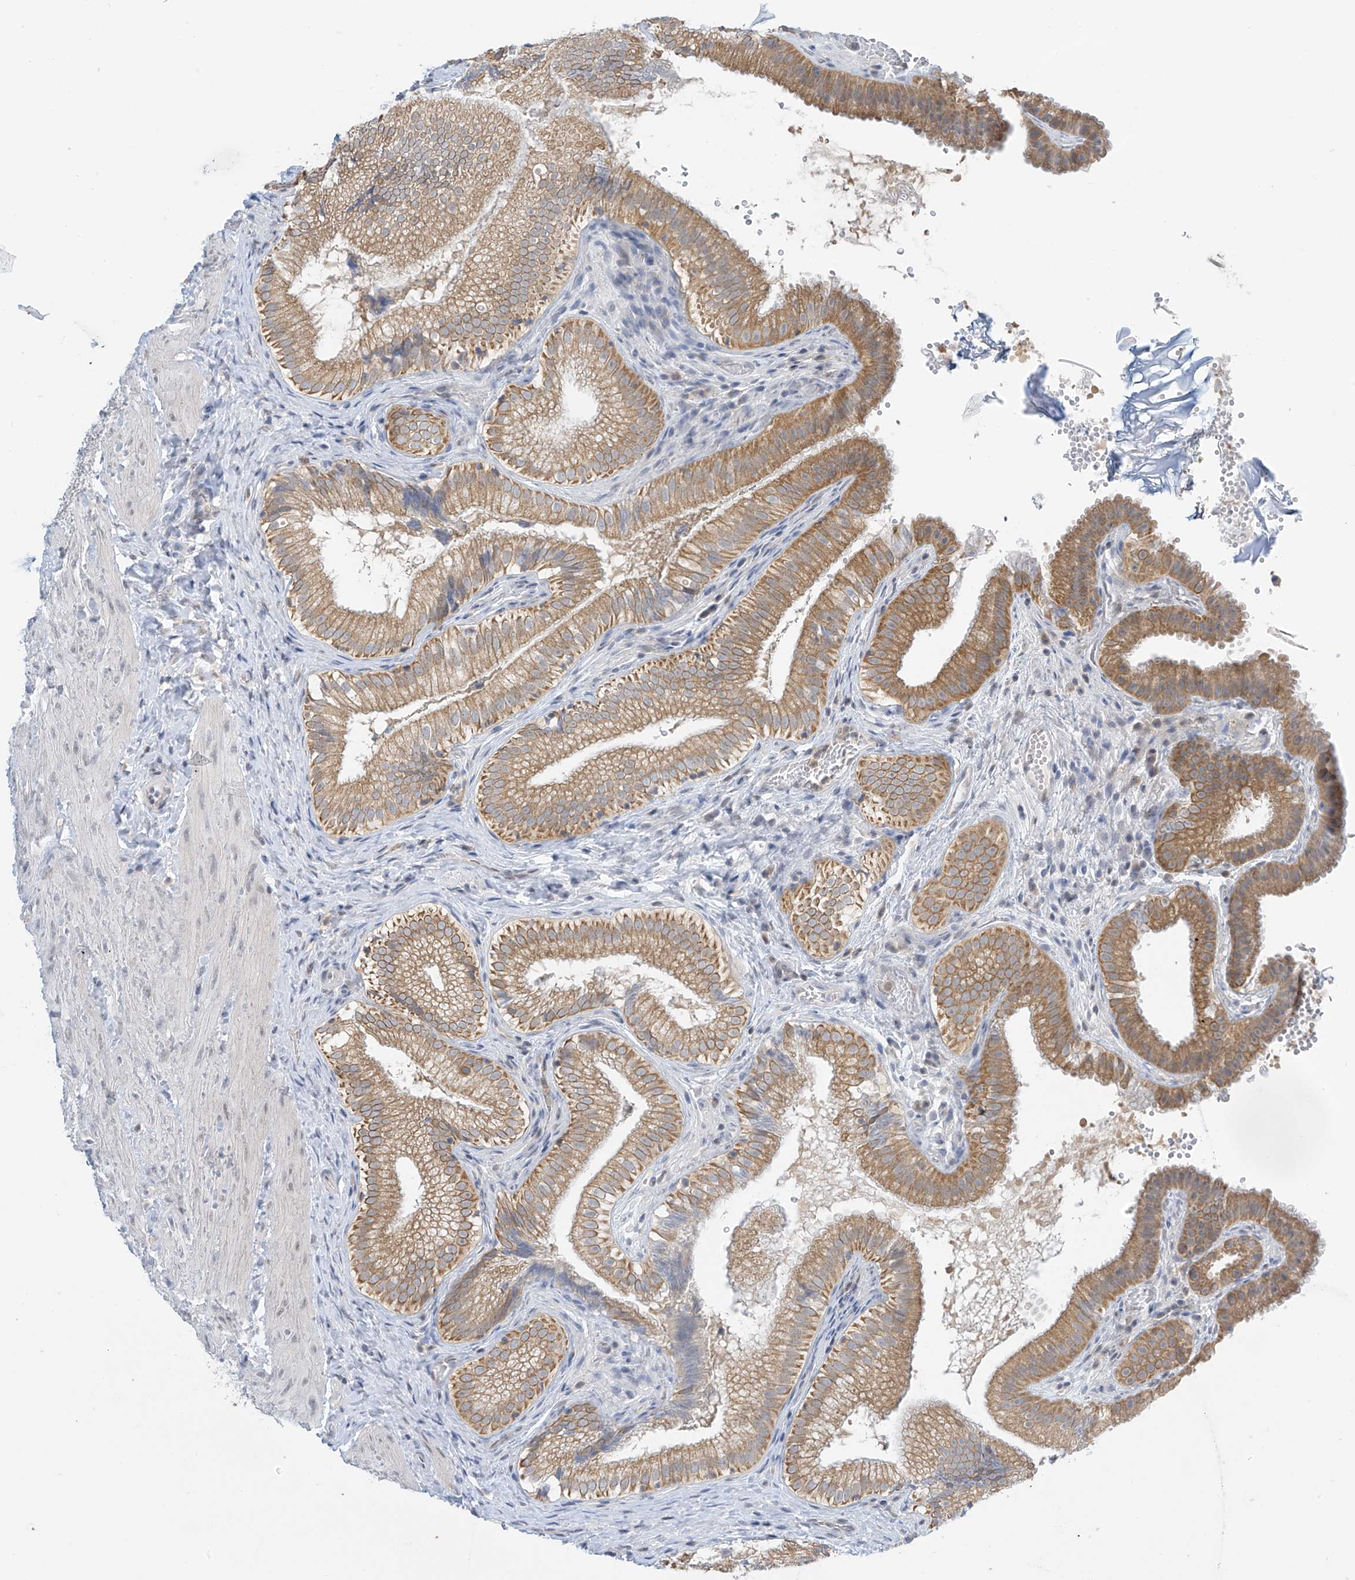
{"staining": {"intensity": "moderate", "quantity": ">75%", "location": "cytoplasmic/membranous"}, "tissue": "gallbladder", "cell_type": "Glandular cells", "image_type": "normal", "snomed": [{"axis": "morphology", "description": "Normal tissue, NOS"}, {"axis": "topography", "description": "Gallbladder"}], "caption": "This micrograph exhibits benign gallbladder stained with immunohistochemistry to label a protein in brown. The cytoplasmic/membranous of glandular cells show moderate positivity for the protein. Nuclei are counter-stained blue.", "gene": "APLF", "patient": {"sex": "female", "age": 30}}